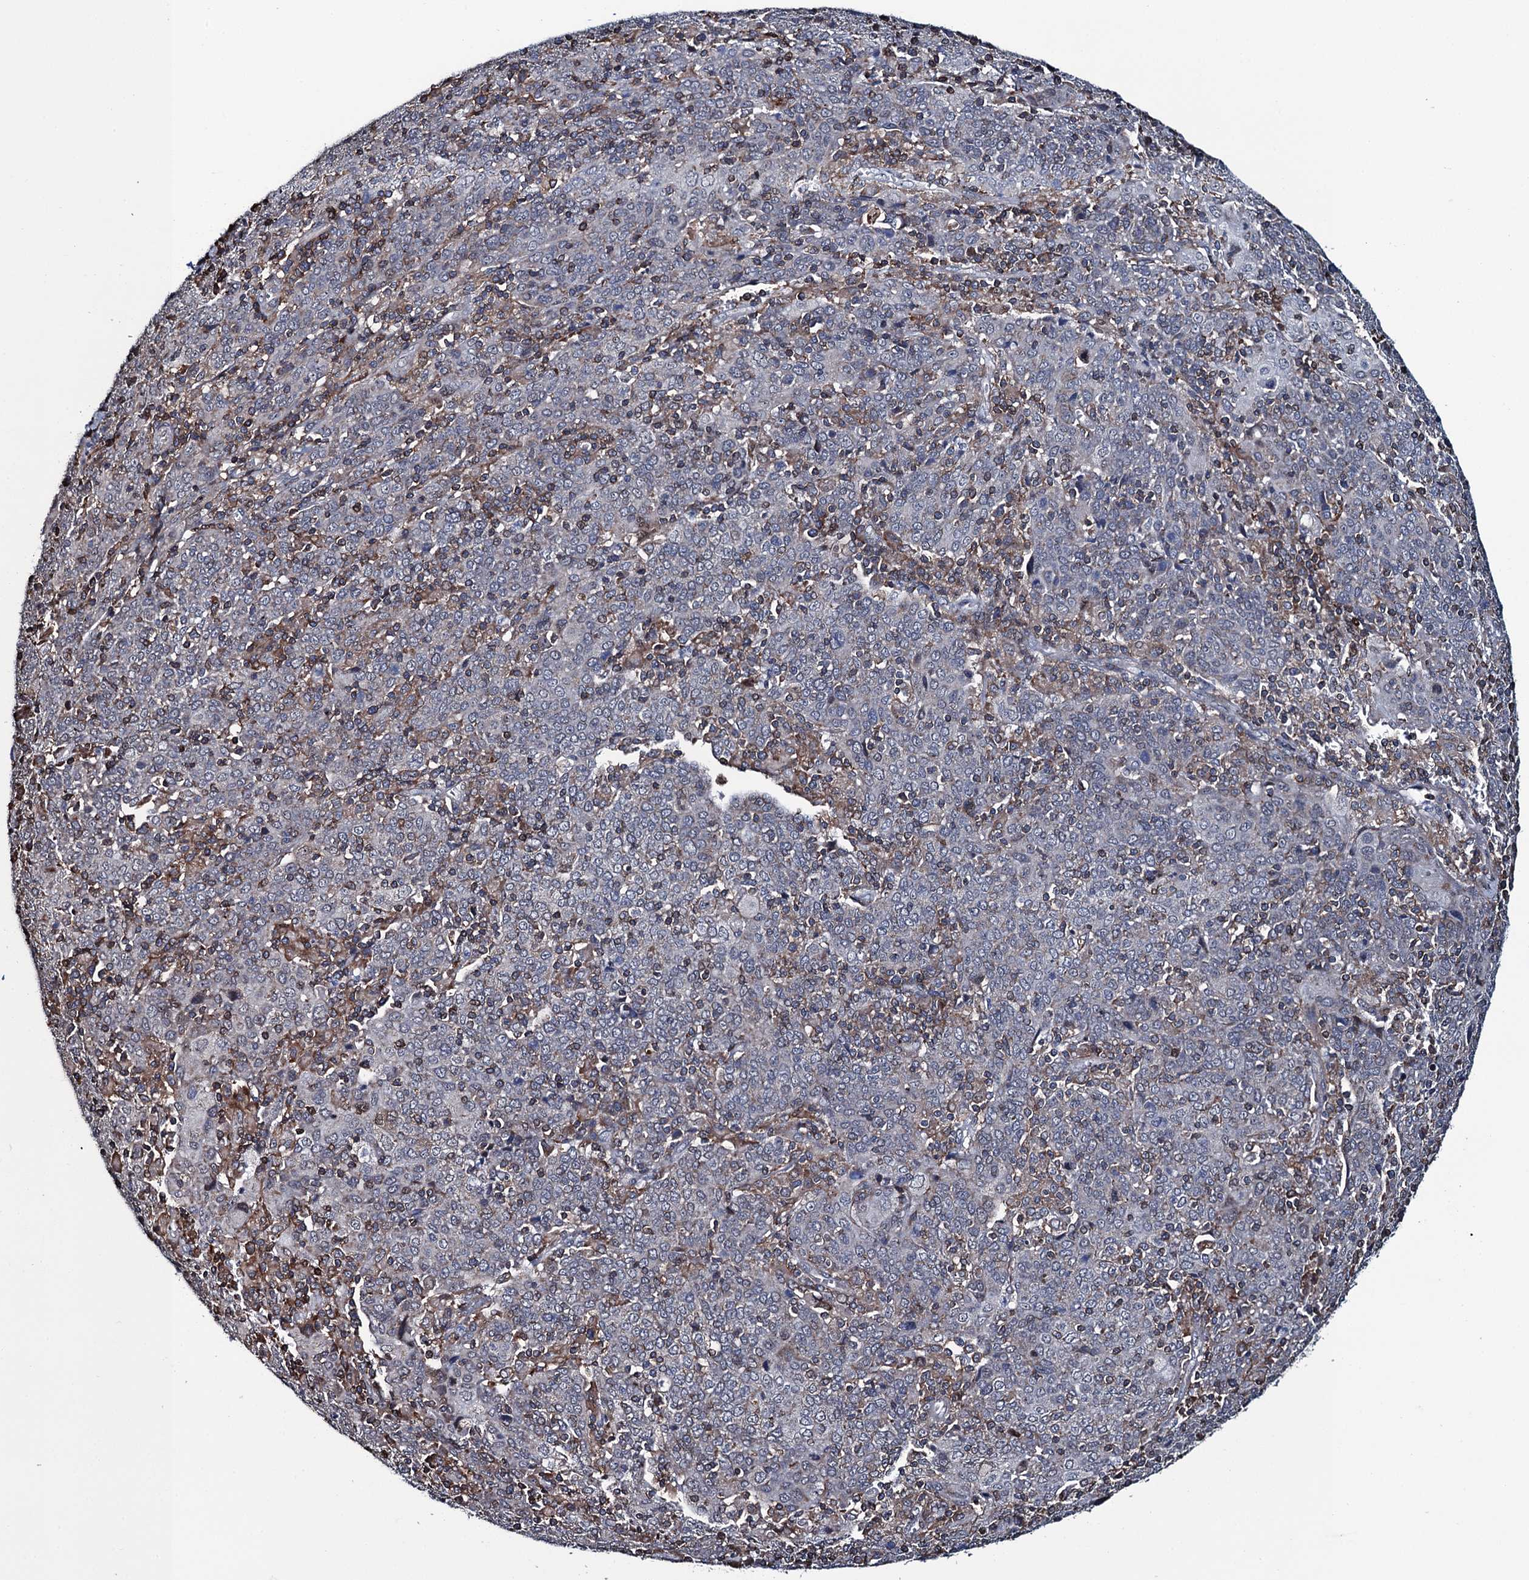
{"staining": {"intensity": "negative", "quantity": "none", "location": "none"}, "tissue": "cervical cancer", "cell_type": "Tumor cells", "image_type": "cancer", "snomed": [{"axis": "morphology", "description": "Squamous cell carcinoma, NOS"}, {"axis": "topography", "description": "Cervix"}], "caption": "IHC histopathology image of neoplastic tissue: human cervical cancer (squamous cell carcinoma) stained with DAB (3,3'-diaminobenzidine) shows no significant protein positivity in tumor cells. (Brightfield microscopy of DAB immunohistochemistry (IHC) at high magnification).", "gene": "CCDC102A", "patient": {"sex": "female", "age": 67}}